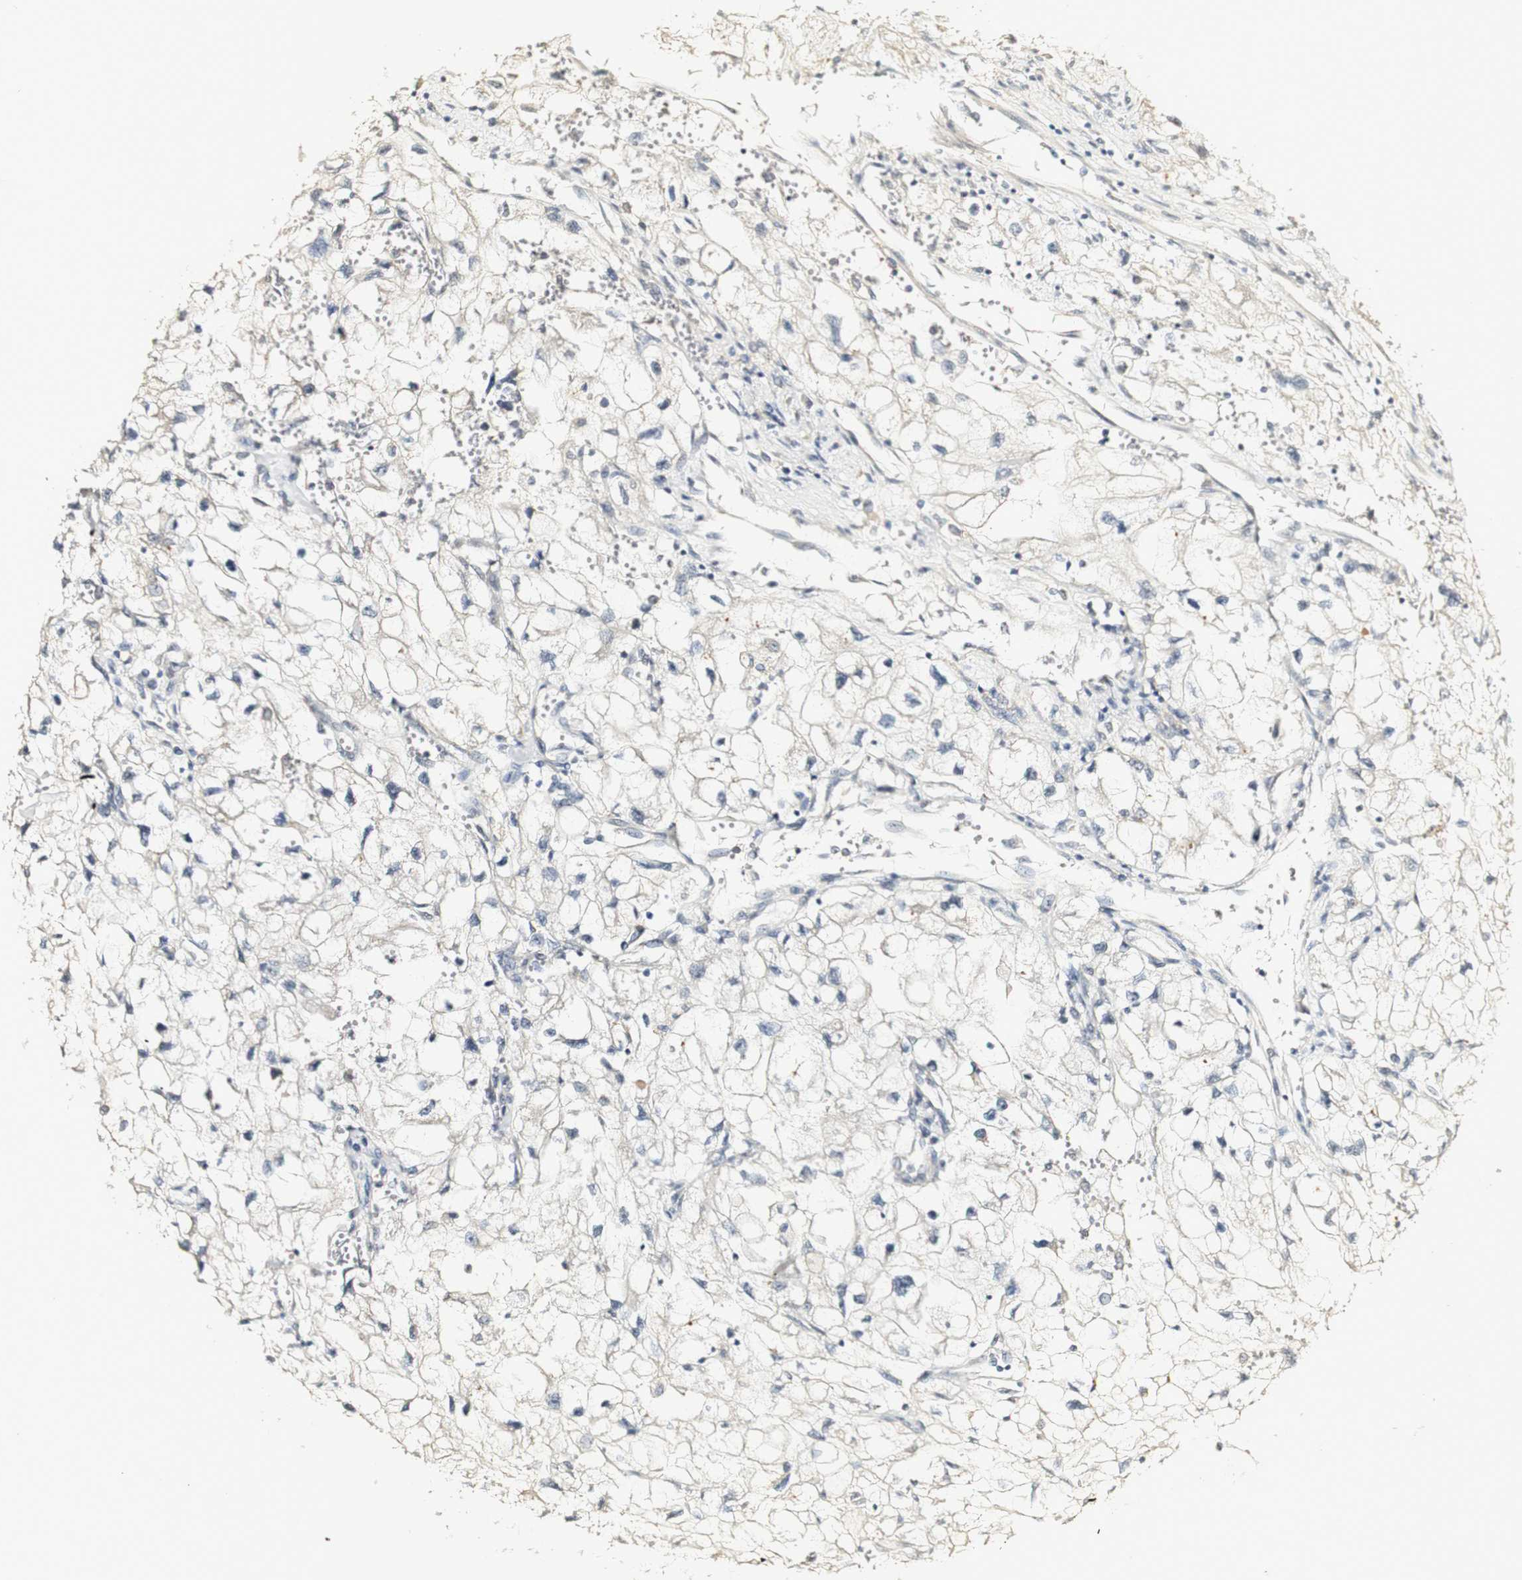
{"staining": {"intensity": "negative", "quantity": "none", "location": "none"}, "tissue": "renal cancer", "cell_type": "Tumor cells", "image_type": "cancer", "snomed": [{"axis": "morphology", "description": "Adenocarcinoma, NOS"}, {"axis": "topography", "description": "Kidney"}], "caption": "Immunohistochemistry (IHC) photomicrograph of neoplastic tissue: renal cancer stained with DAB (3,3'-diaminobenzidine) shows no significant protein staining in tumor cells.", "gene": "SYT7", "patient": {"sex": "female", "age": 70}}